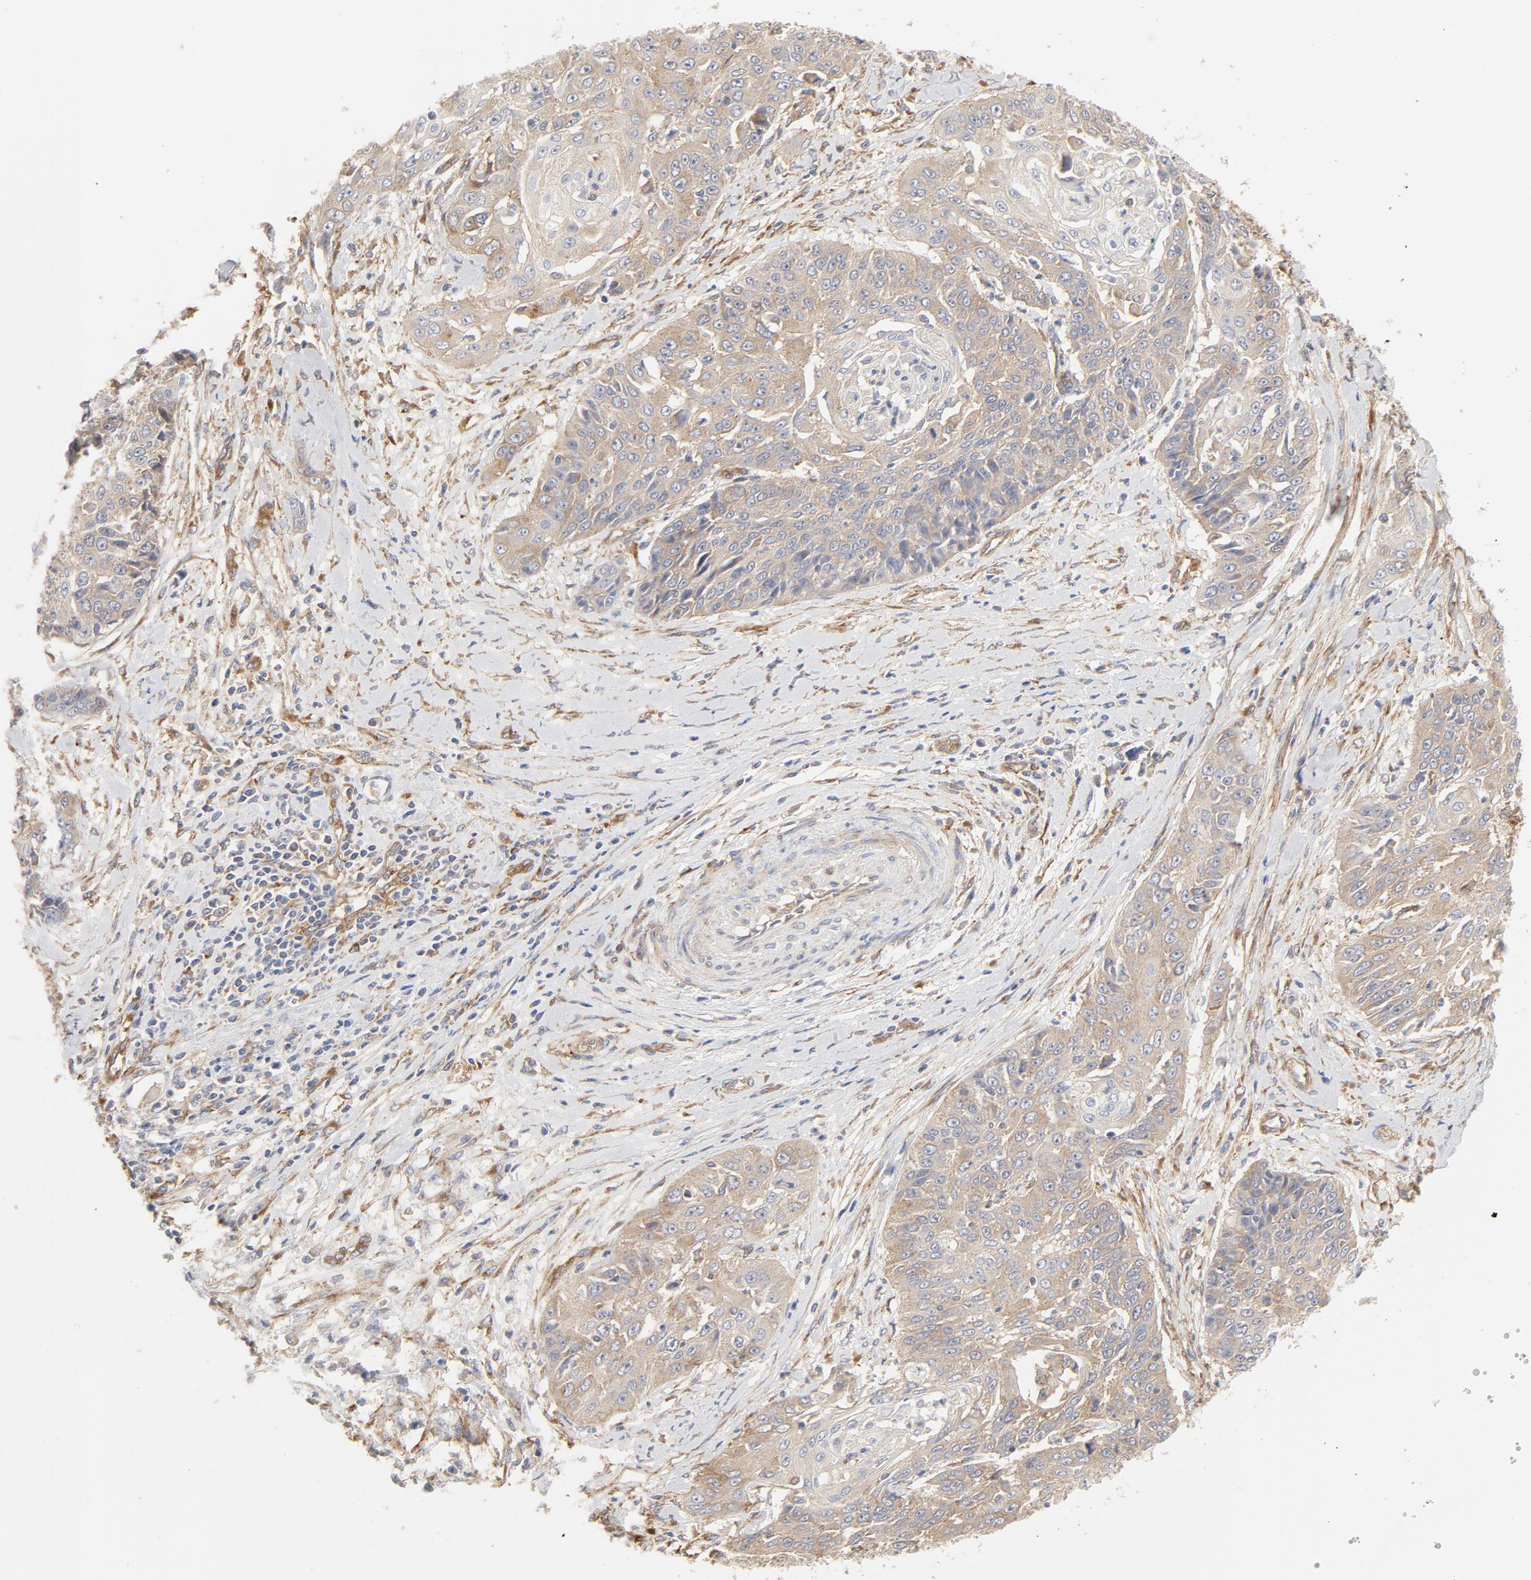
{"staining": {"intensity": "moderate", "quantity": "25%-75%", "location": "cytoplasmic/membranous"}, "tissue": "cervical cancer", "cell_type": "Tumor cells", "image_type": "cancer", "snomed": [{"axis": "morphology", "description": "Squamous cell carcinoma, NOS"}, {"axis": "topography", "description": "Cervix"}], "caption": "Cervical cancer tissue exhibits moderate cytoplasmic/membranous expression in approximately 25%-75% of tumor cells, visualized by immunohistochemistry.", "gene": "AP2A1", "patient": {"sex": "female", "age": 64}}